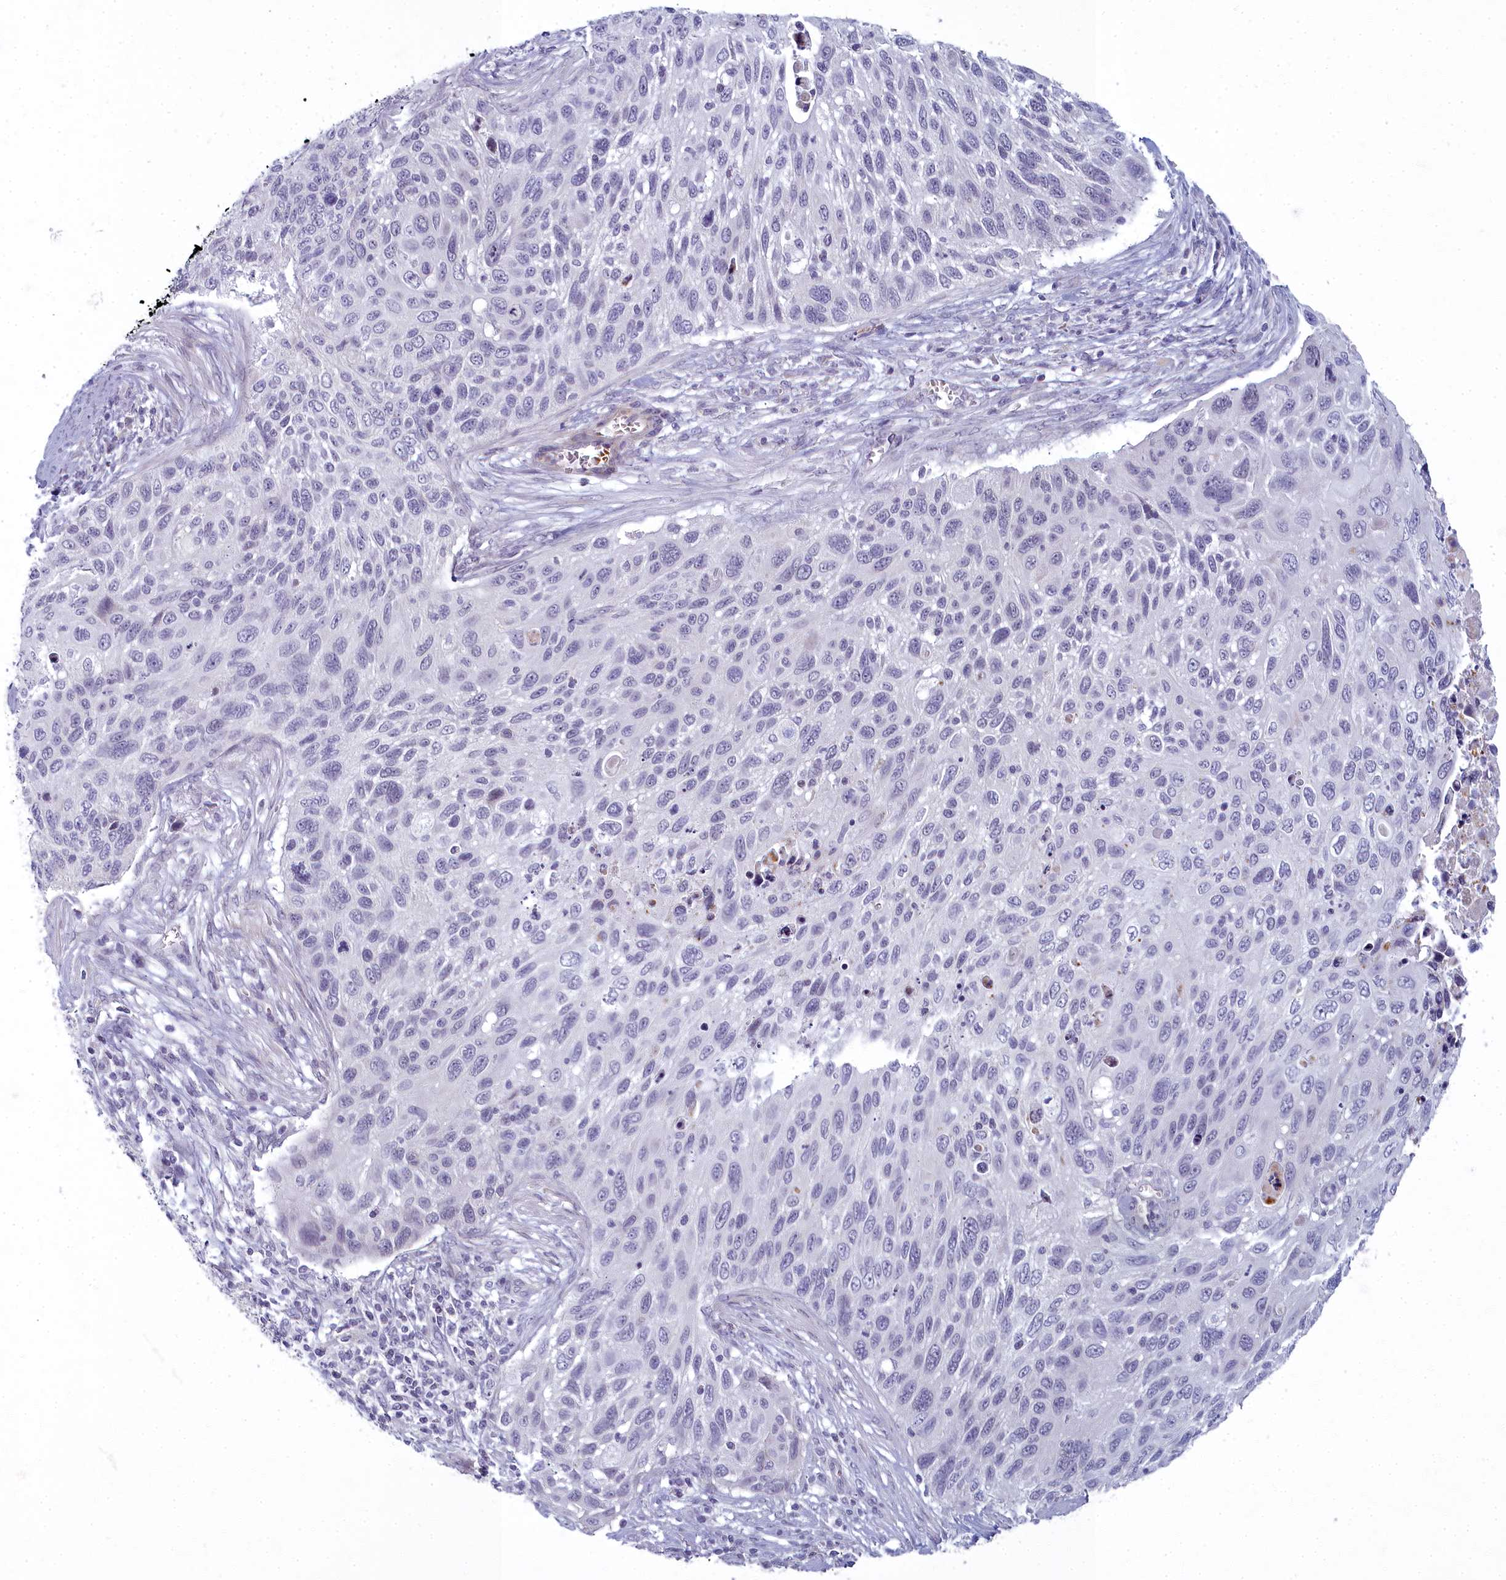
{"staining": {"intensity": "negative", "quantity": "none", "location": "none"}, "tissue": "cervical cancer", "cell_type": "Tumor cells", "image_type": "cancer", "snomed": [{"axis": "morphology", "description": "Squamous cell carcinoma, NOS"}, {"axis": "topography", "description": "Cervix"}], "caption": "This is an immunohistochemistry micrograph of cervical cancer (squamous cell carcinoma). There is no staining in tumor cells.", "gene": "ARL15", "patient": {"sex": "female", "age": 70}}